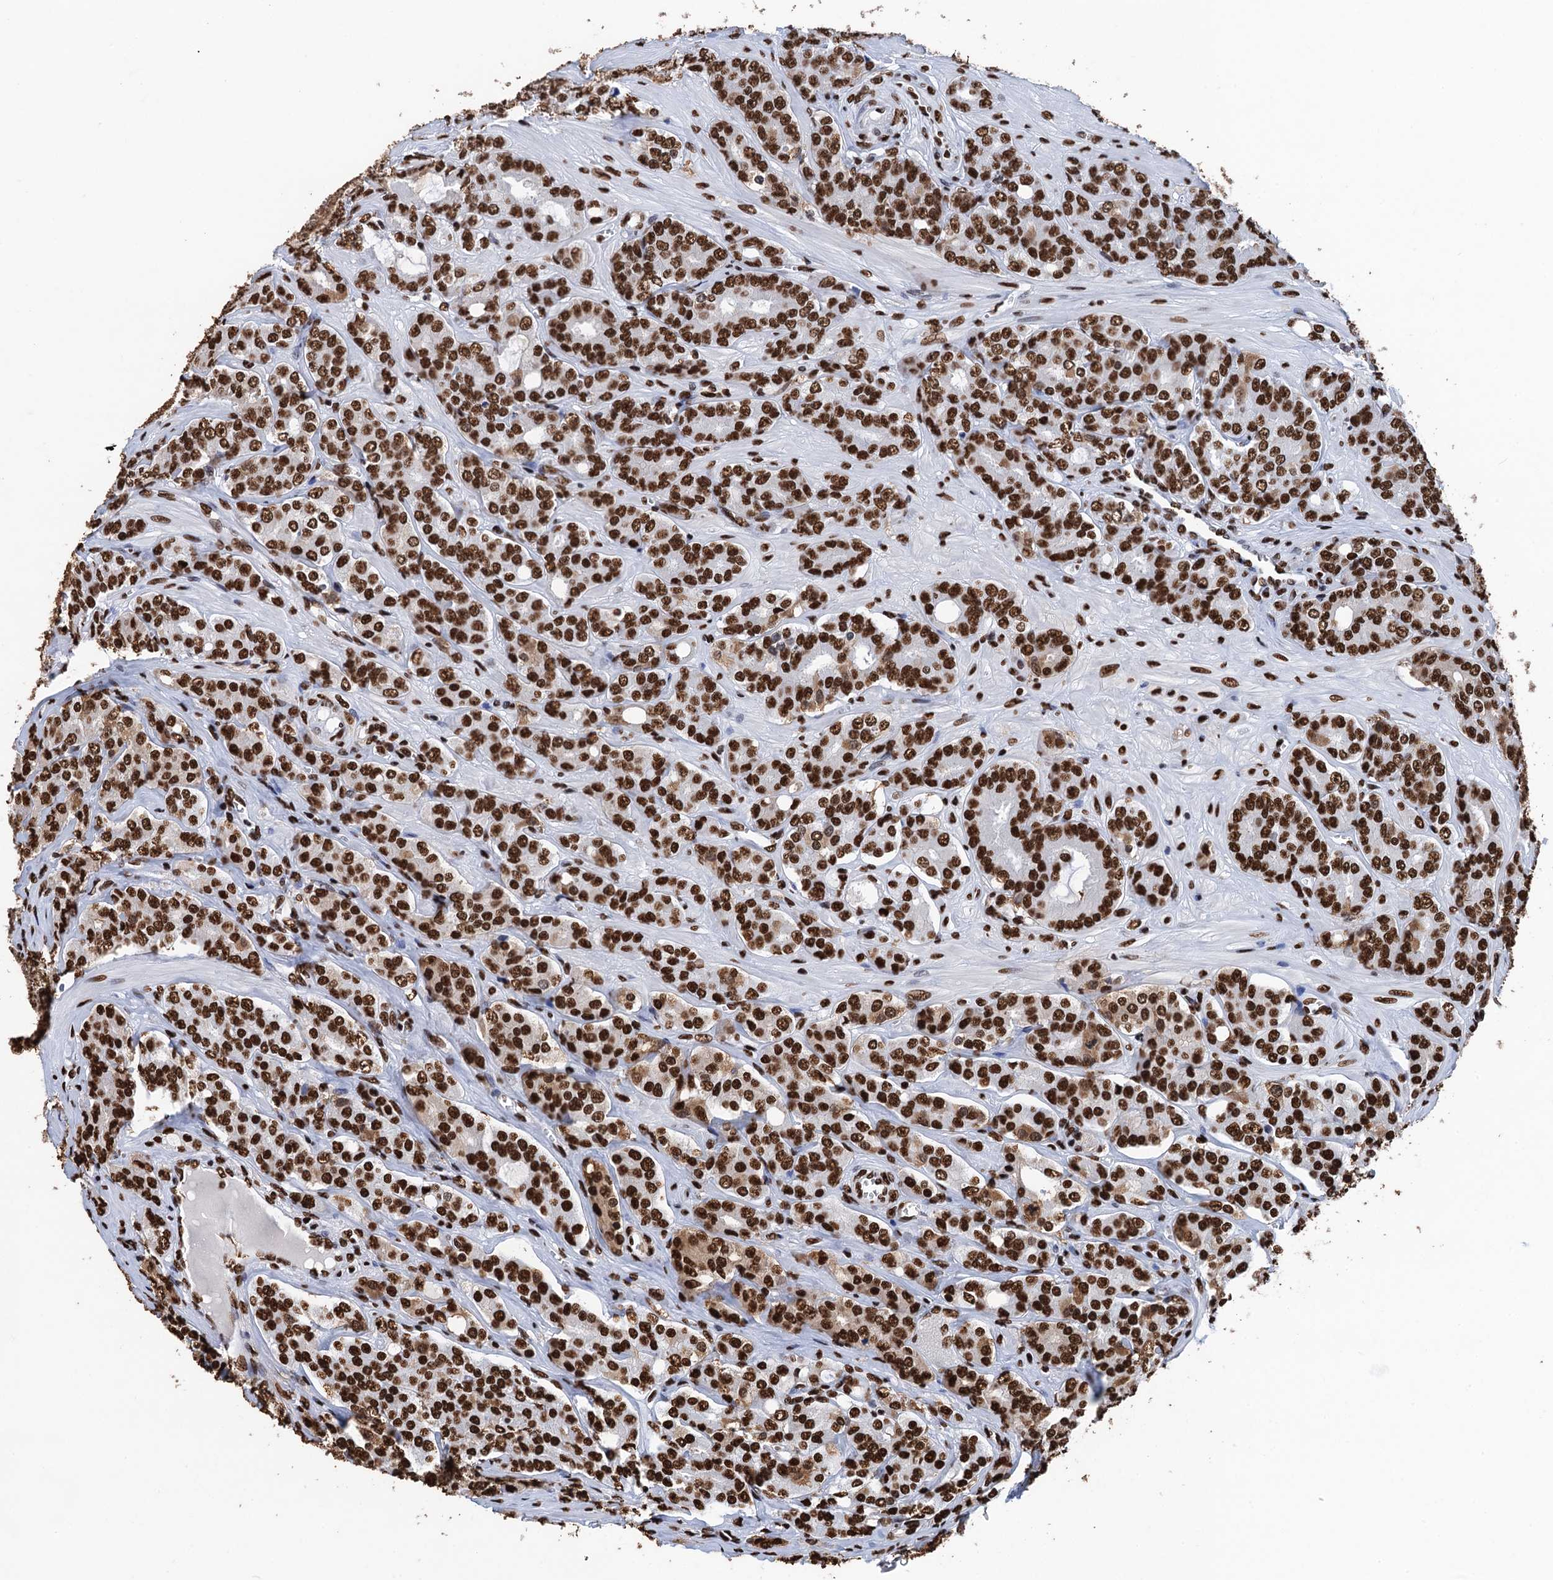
{"staining": {"intensity": "strong", "quantity": ">75%", "location": "nuclear"}, "tissue": "prostate cancer", "cell_type": "Tumor cells", "image_type": "cancer", "snomed": [{"axis": "morphology", "description": "Adenocarcinoma, High grade"}, {"axis": "topography", "description": "Prostate"}], "caption": "Human high-grade adenocarcinoma (prostate) stained with a brown dye displays strong nuclear positive positivity in about >75% of tumor cells.", "gene": "UBA2", "patient": {"sex": "male", "age": 62}}